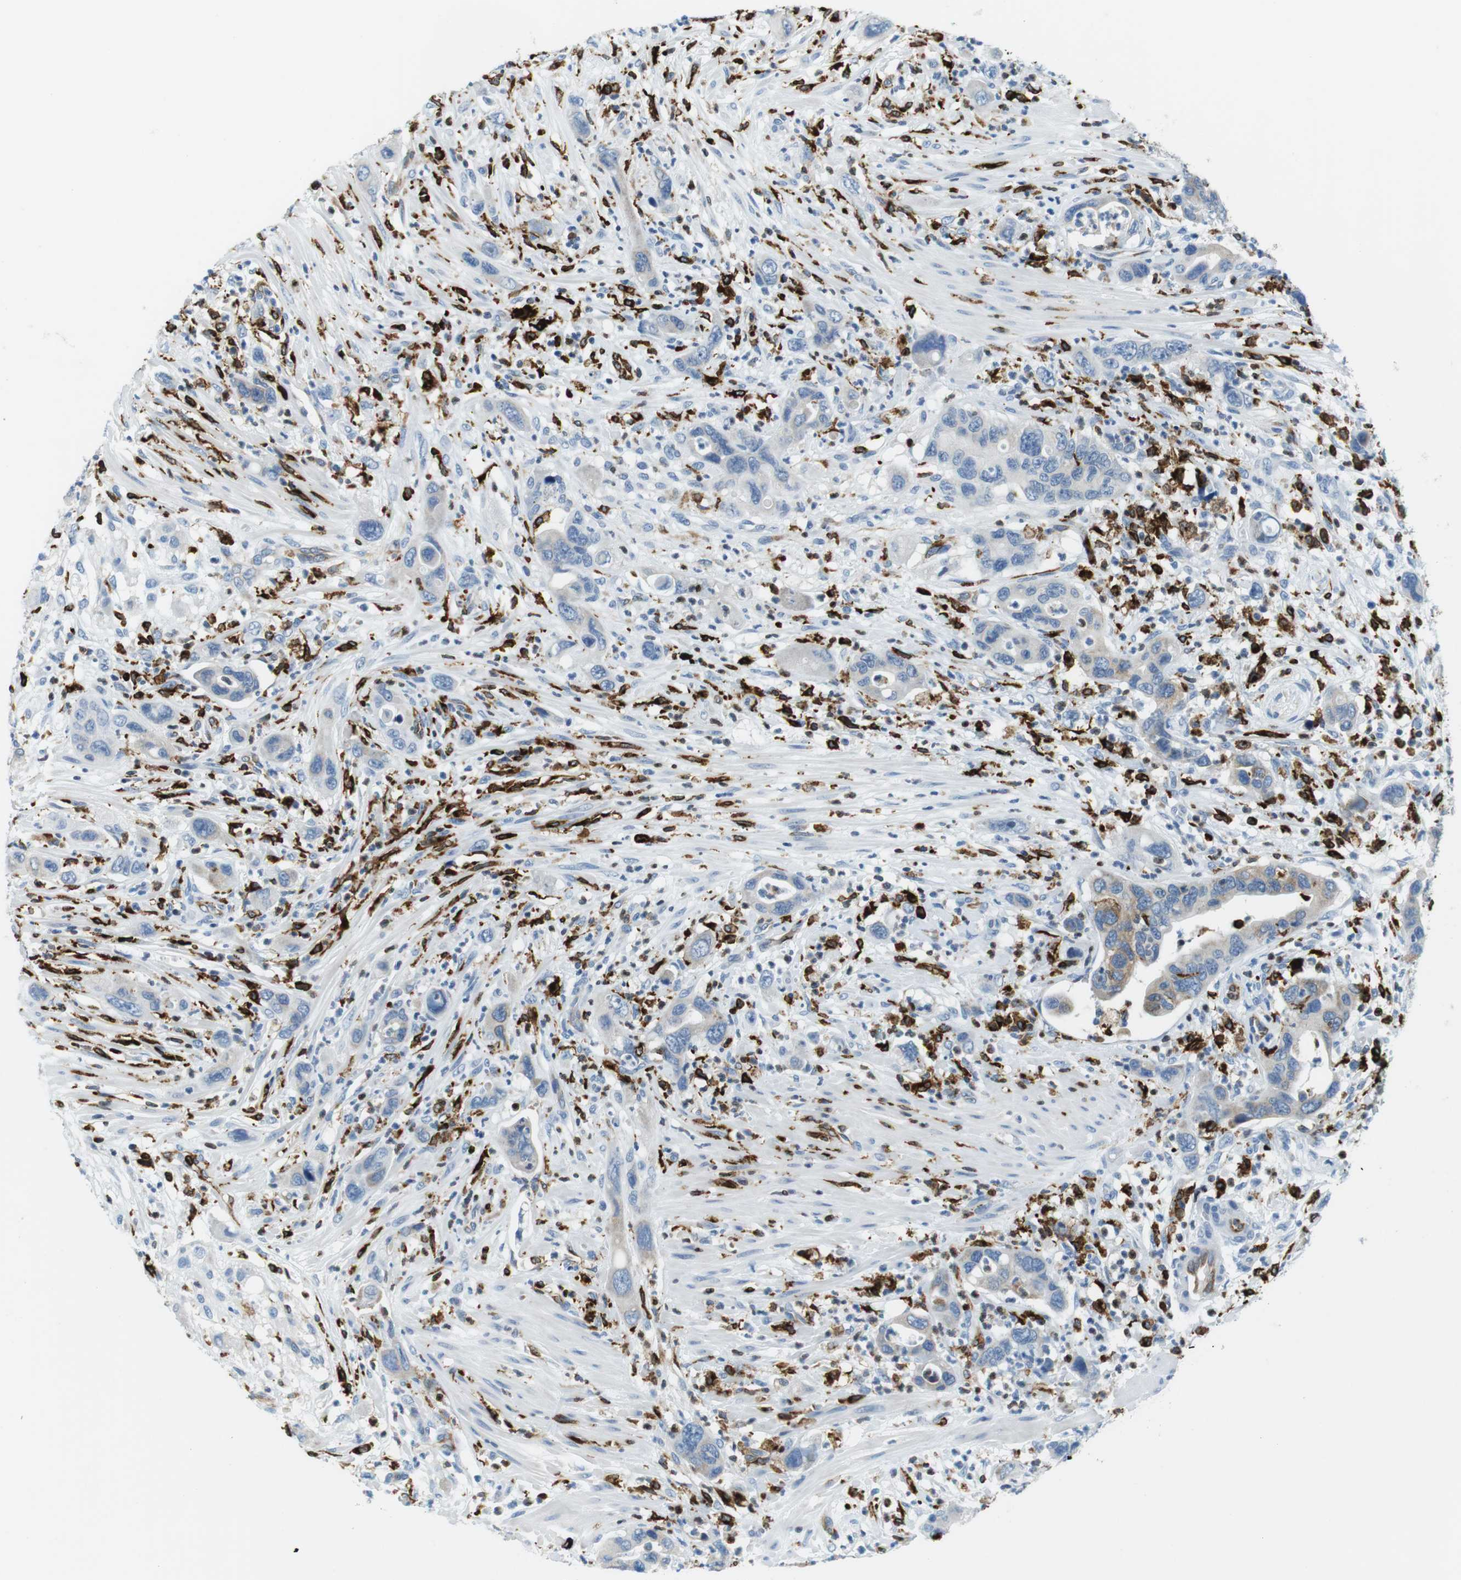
{"staining": {"intensity": "weak", "quantity": "<25%", "location": "cytoplasmic/membranous"}, "tissue": "pancreatic cancer", "cell_type": "Tumor cells", "image_type": "cancer", "snomed": [{"axis": "morphology", "description": "Adenocarcinoma, NOS"}, {"axis": "topography", "description": "Pancreas"}], "caption": "Image shows no protein staining in tumor cells of pancreatic cancer (adenocarcinoma) tissue. (Brightfield microscopy of DAB (3,3'-diaminobenzidine) immunohistochemistry (IHC) at high magnification).", "gene": "CIITA", "patient": {"sex": "female", "age": 71}}